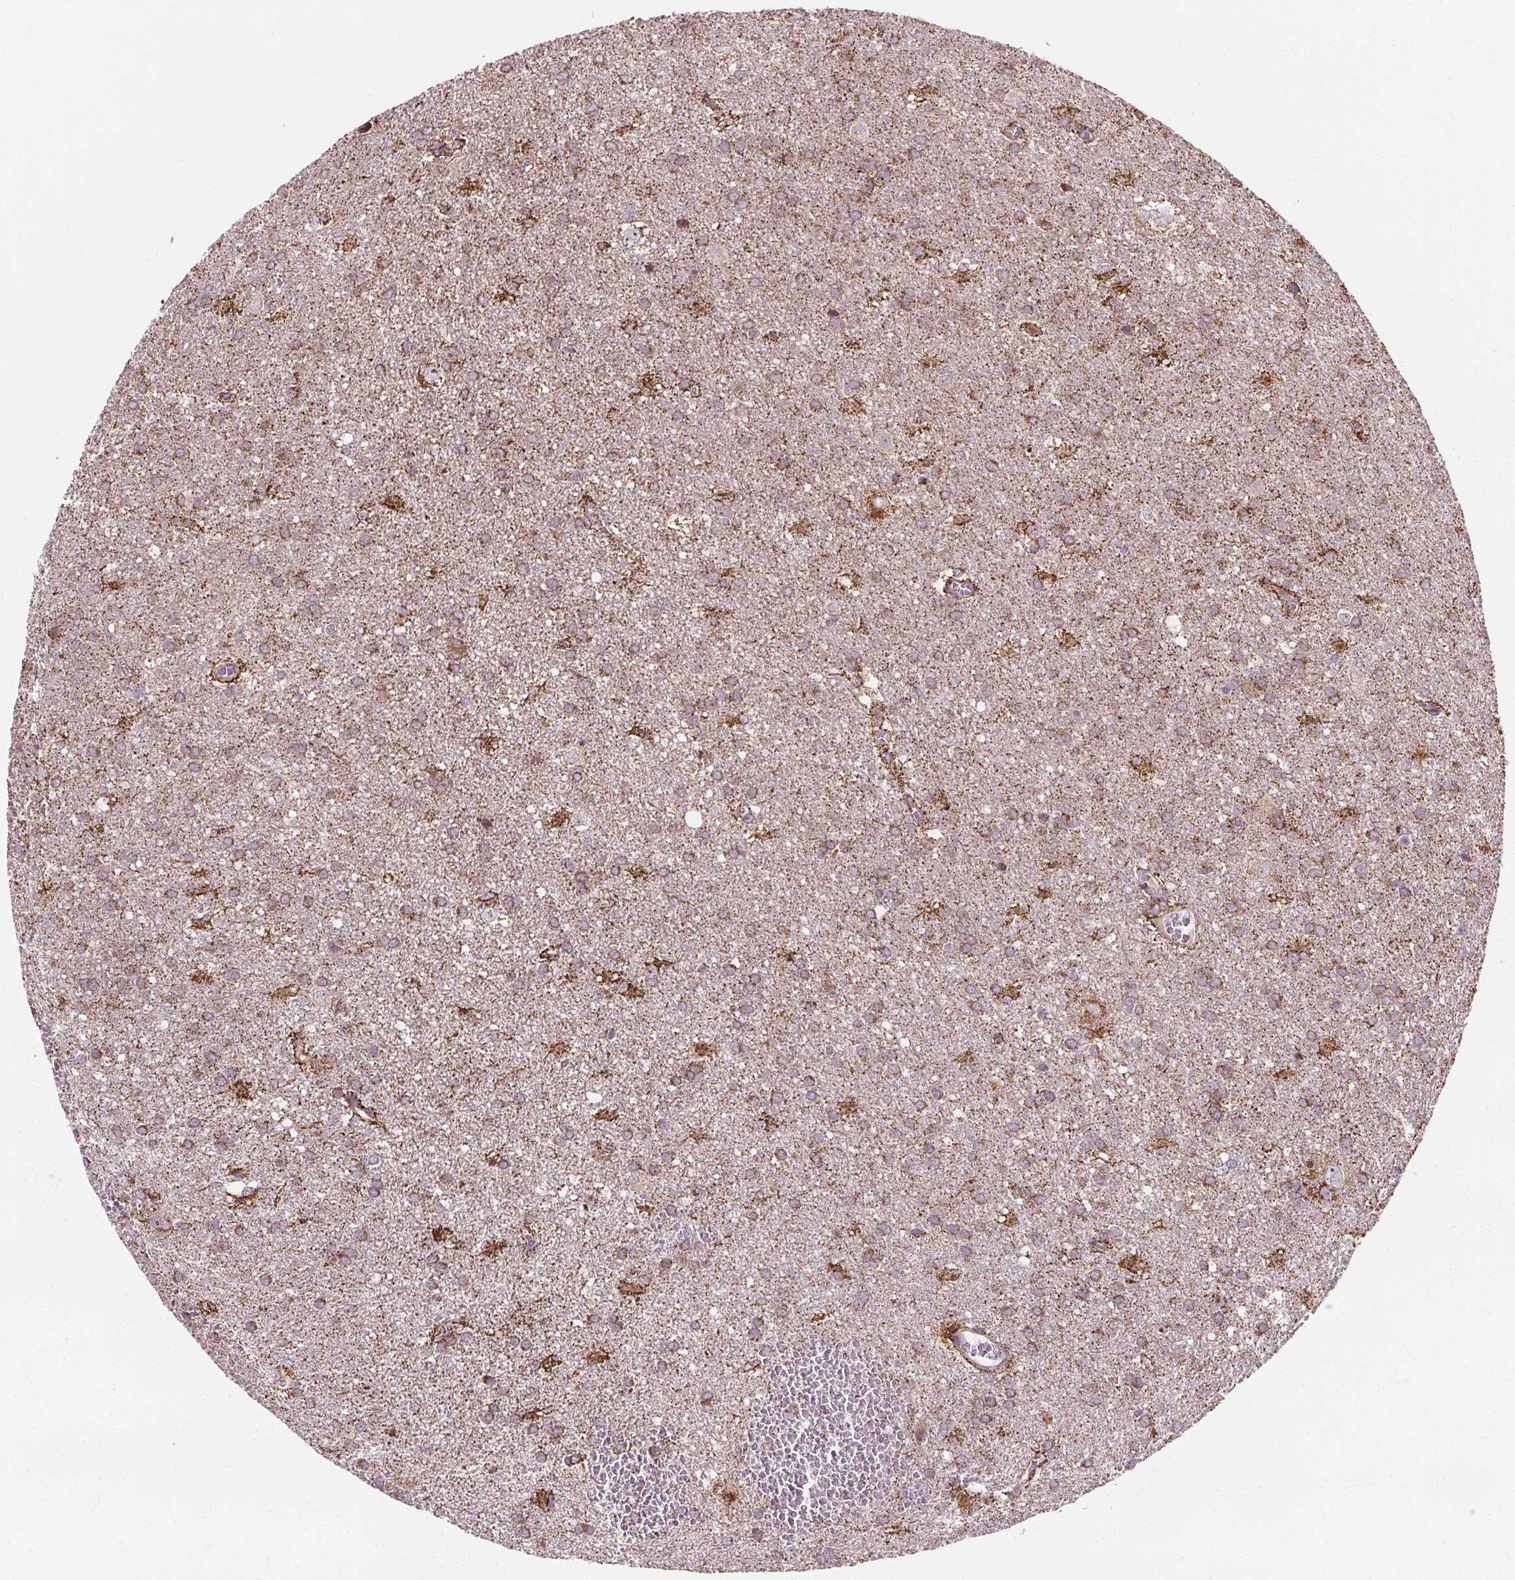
{"staining": {"intensity": "moderate", "quantity": ">75%", "location": "cytoplasmic/membranous"}, "tissue": "glioma", "cell_type": "Tumor cells", "image_type": "cancer", "snomed": [{"axis": "morphology", "description": "Glioma, malignant, Low grade"}, {"axis": "topography", "description": "Brain"}], "caption": "Tumor cells reveal medium levels of moderate cytoplasmic/membranous positivity in approximately >75% of cells in human low-grade glioma (malignant).", "gene": "GOLT1B", "patient": {"sex": "male", "age": 66}}